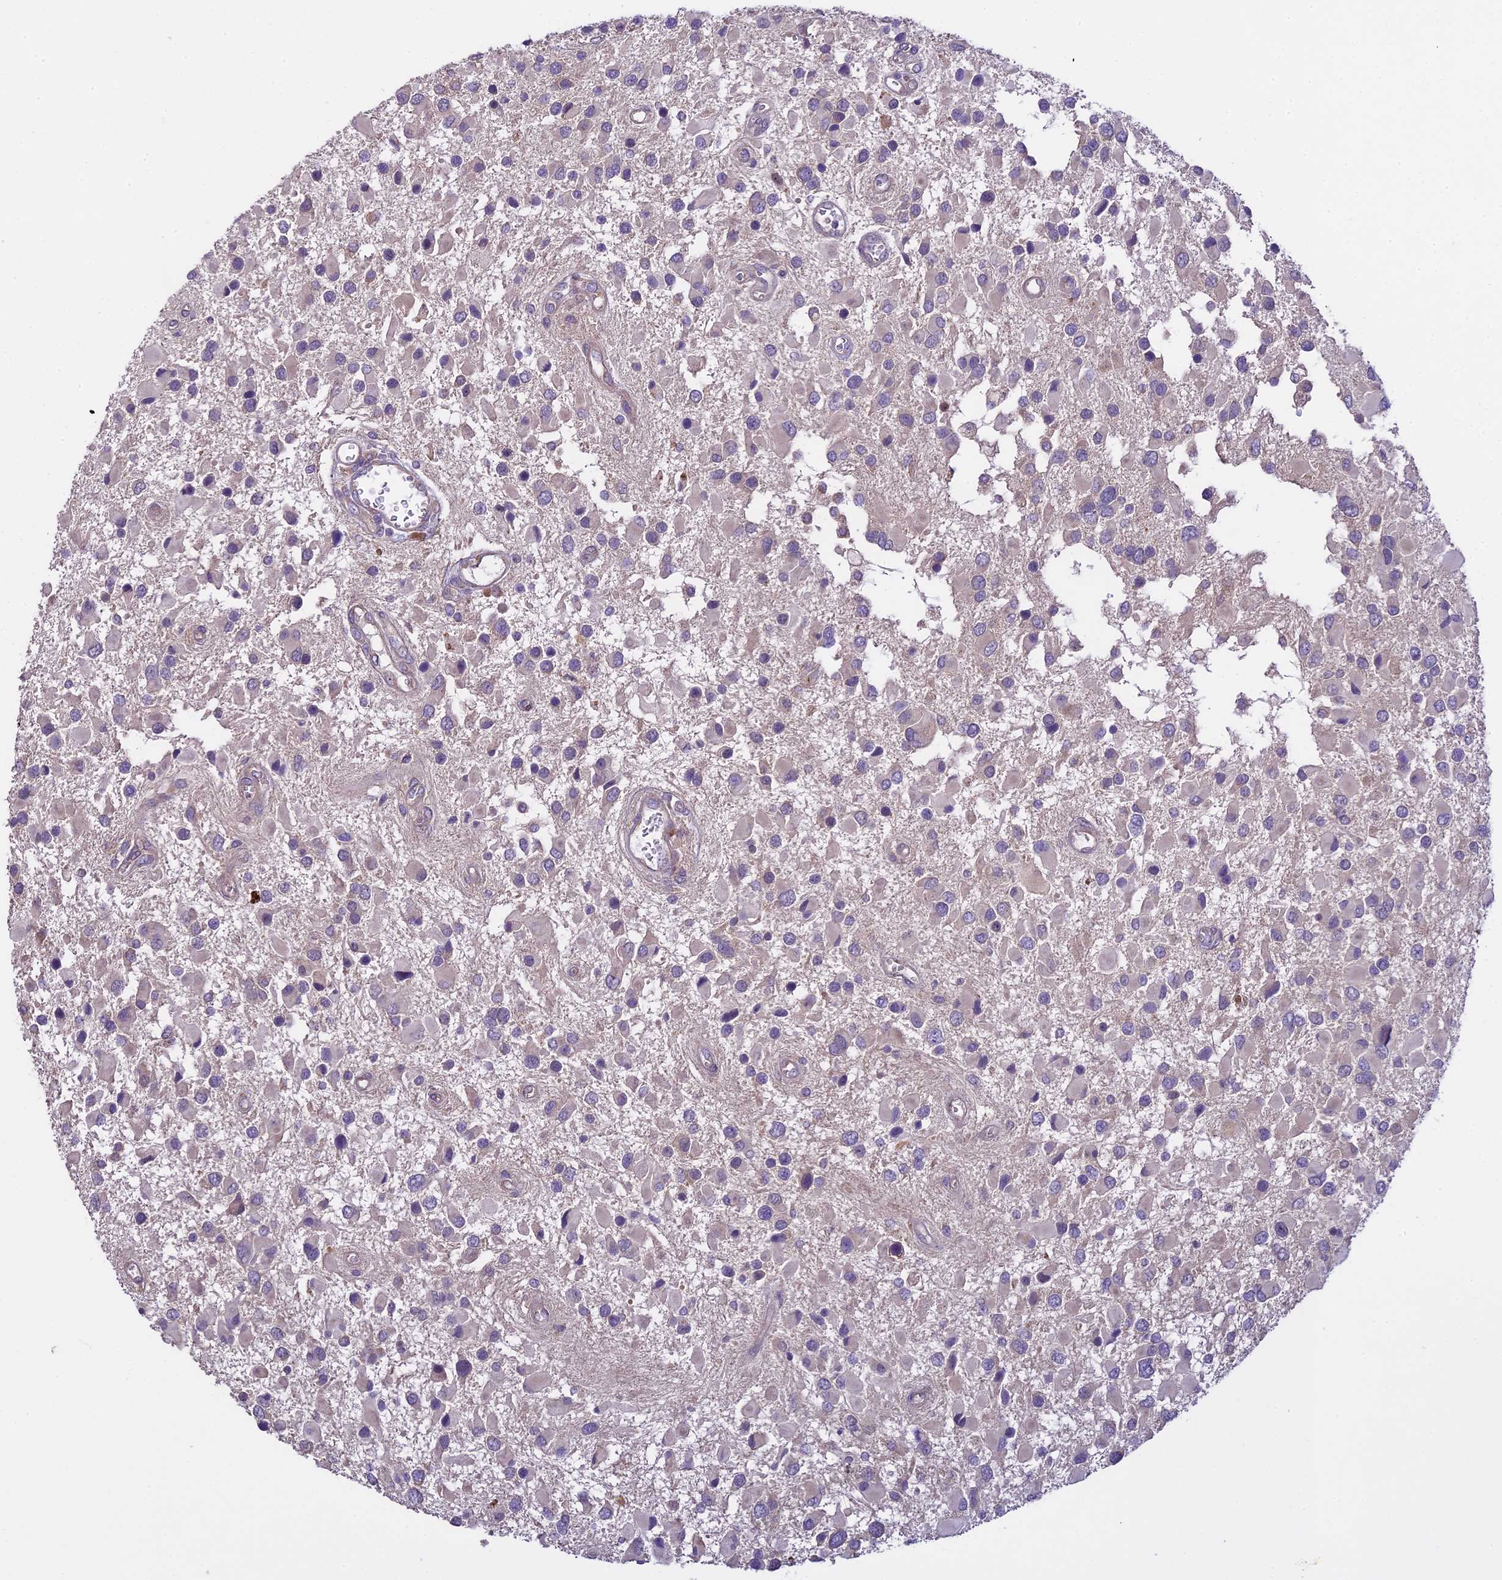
{"staining": {"intensity": "negative", "quantity": "none", "location": "none"}, "tissue": "glioma", "cell_type": "Tumor cells", "image_type": "cancer", "snomed": [{"axis": "morphology", "description": "Glioma, malignant, High grade"}, {"axis": "topography", "description": "Brain"}], "caption": "The photomicrograph shows no significant staining in tumor cells of malignant high-grade glioma.", "gene": "SPIRE1", "patient": {"sex": "male", "age": 53}}